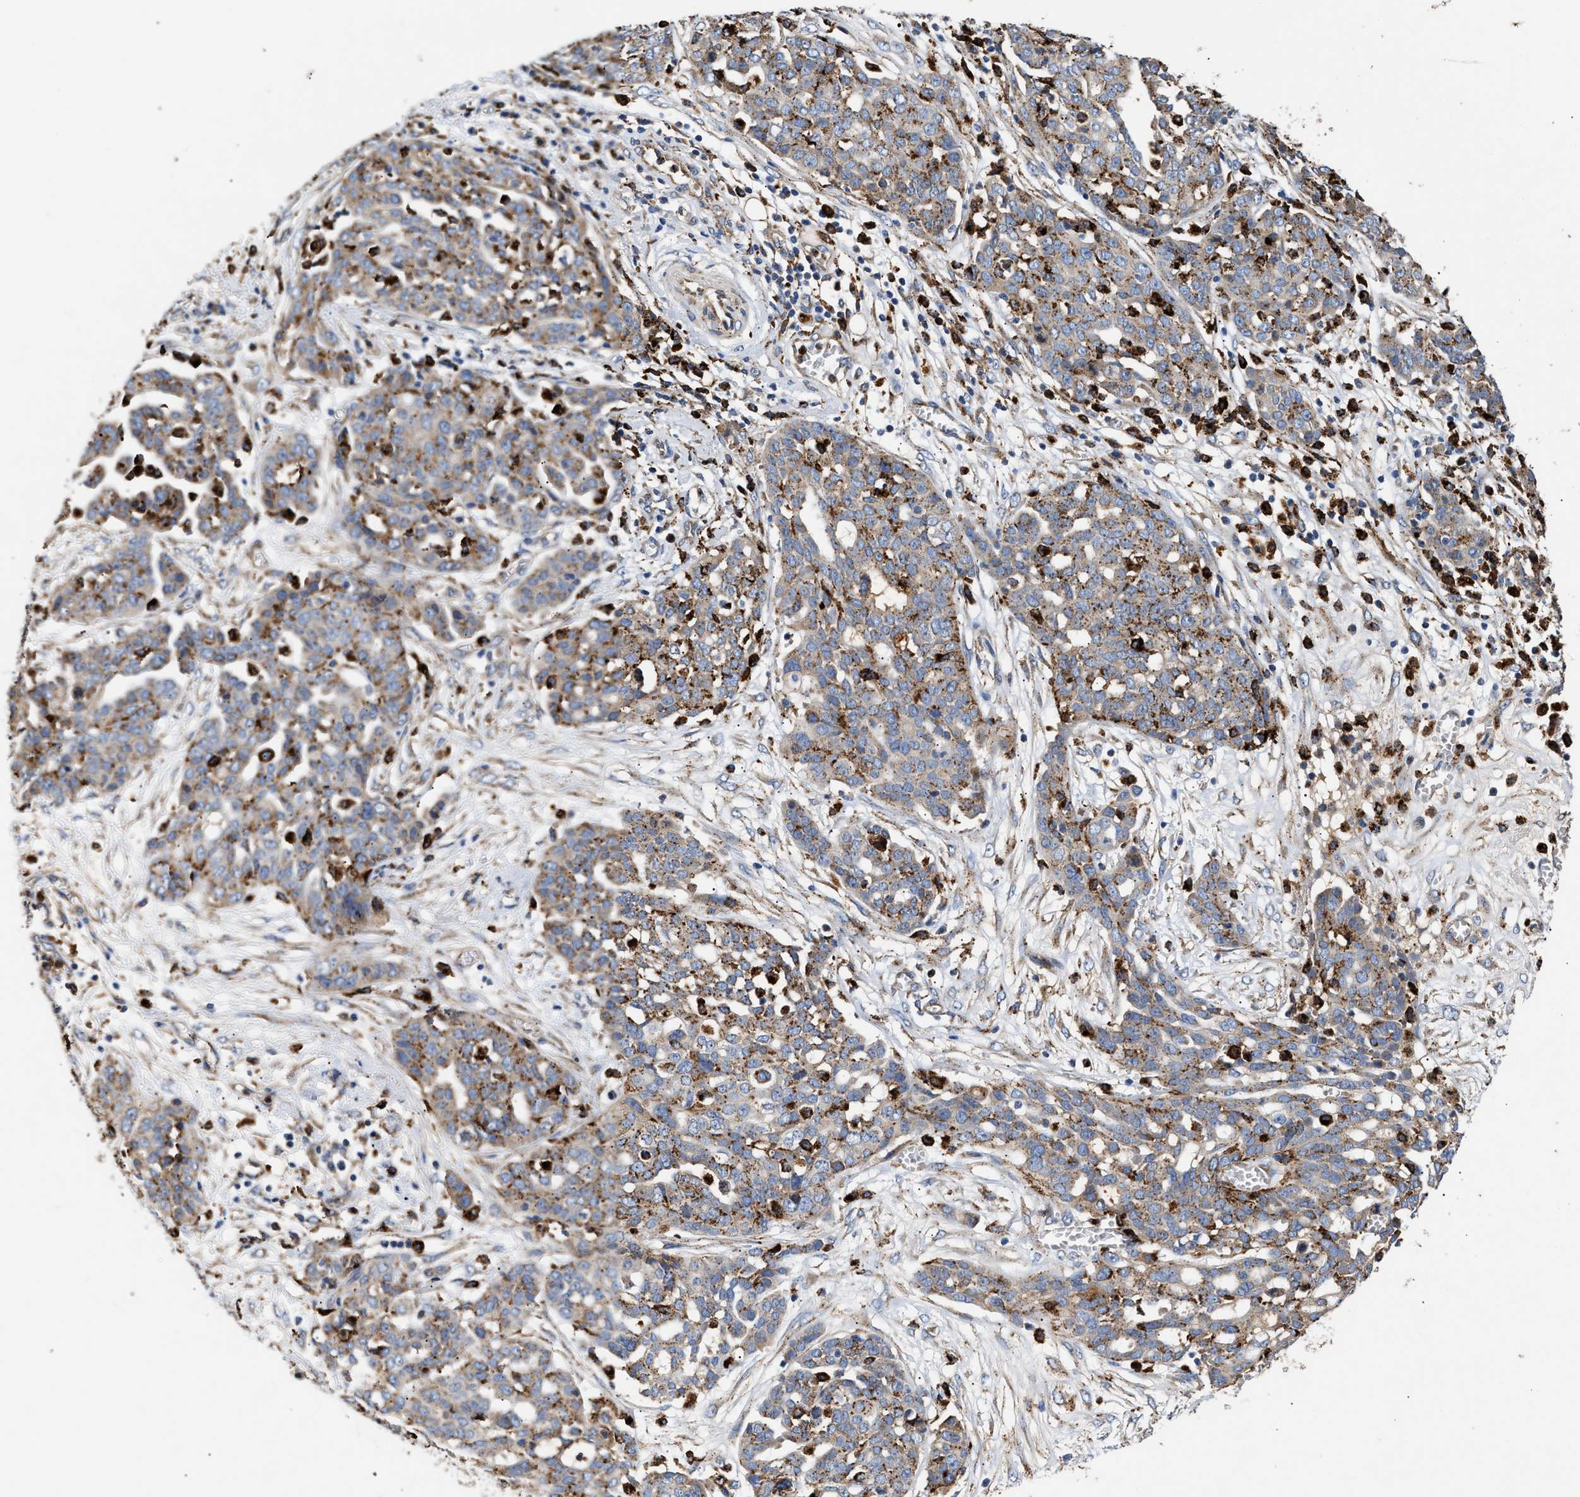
{"staining": {"intensity": "moderate", "quantity": ">75%", "location": "cytoplasmic/membranous"}, "tissue": "ovarian cancer", "cell_type": "Tumor cells", "image_type": "cancer", "snomed": [{"axis": "morphology", "description": "Cystadenocarcinoma, serous, NOS"}, {"axis": "topography", "description": "Soft tissue"}, {"axis": "topography", "description": "Ovary"}], "caption": "High-magnification brightfield microscopy of serous cystadenocarcinoma (ovarian) stained with DAB (brown) and counterstained with hematoxylin (blue). tumor cells exhibit moderate cytoplasmic/membranous staining is seen in approximately>75% of cells.", "gene": "CCDC146", "patient": {"sex": "female", "age": 57}}